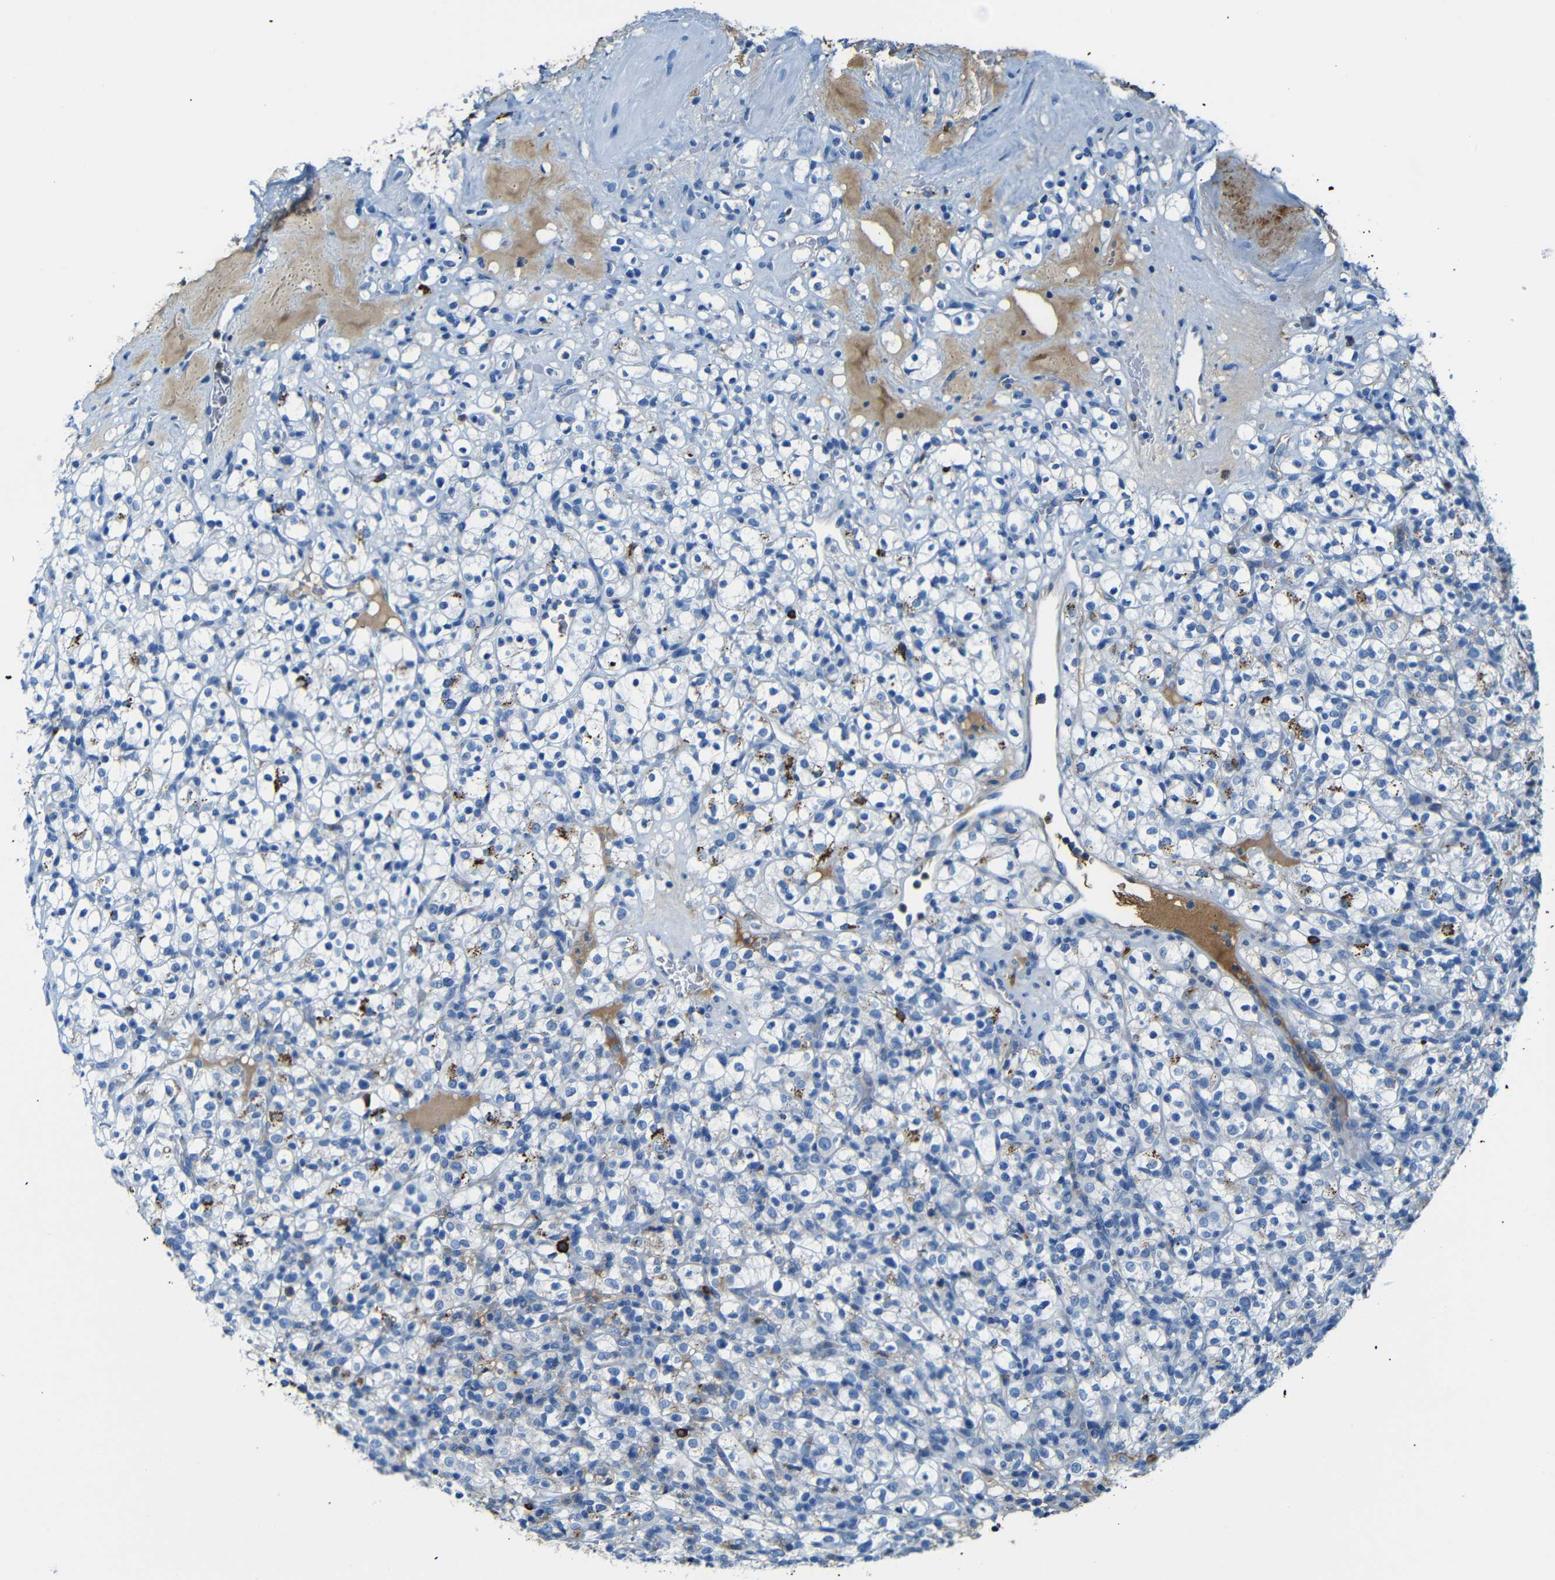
{"staining": {"intensity": "moderate", "quantity": "<25%", "location": "cytoplasmic/membranous"}, "tissue": "renal cancer", "cell_type": "Tumor cells", "image_type": "cancer", "snomed": [{"axis": "morphology", "description": "Normal tissue, NOS"}, {"axis": "morphology", "description": "Adenocarcinoma, NOS"}, {"axis": "topography", "description": "Kidney"}], "caption": "This image demonstrates IHC staining of human renal cancer, with low moderate cytoplasmic/membranous positivity in about <25% of tumor cells.", "gene": "SERPINA1", "patient": {"sex": "female", "age": 72}}